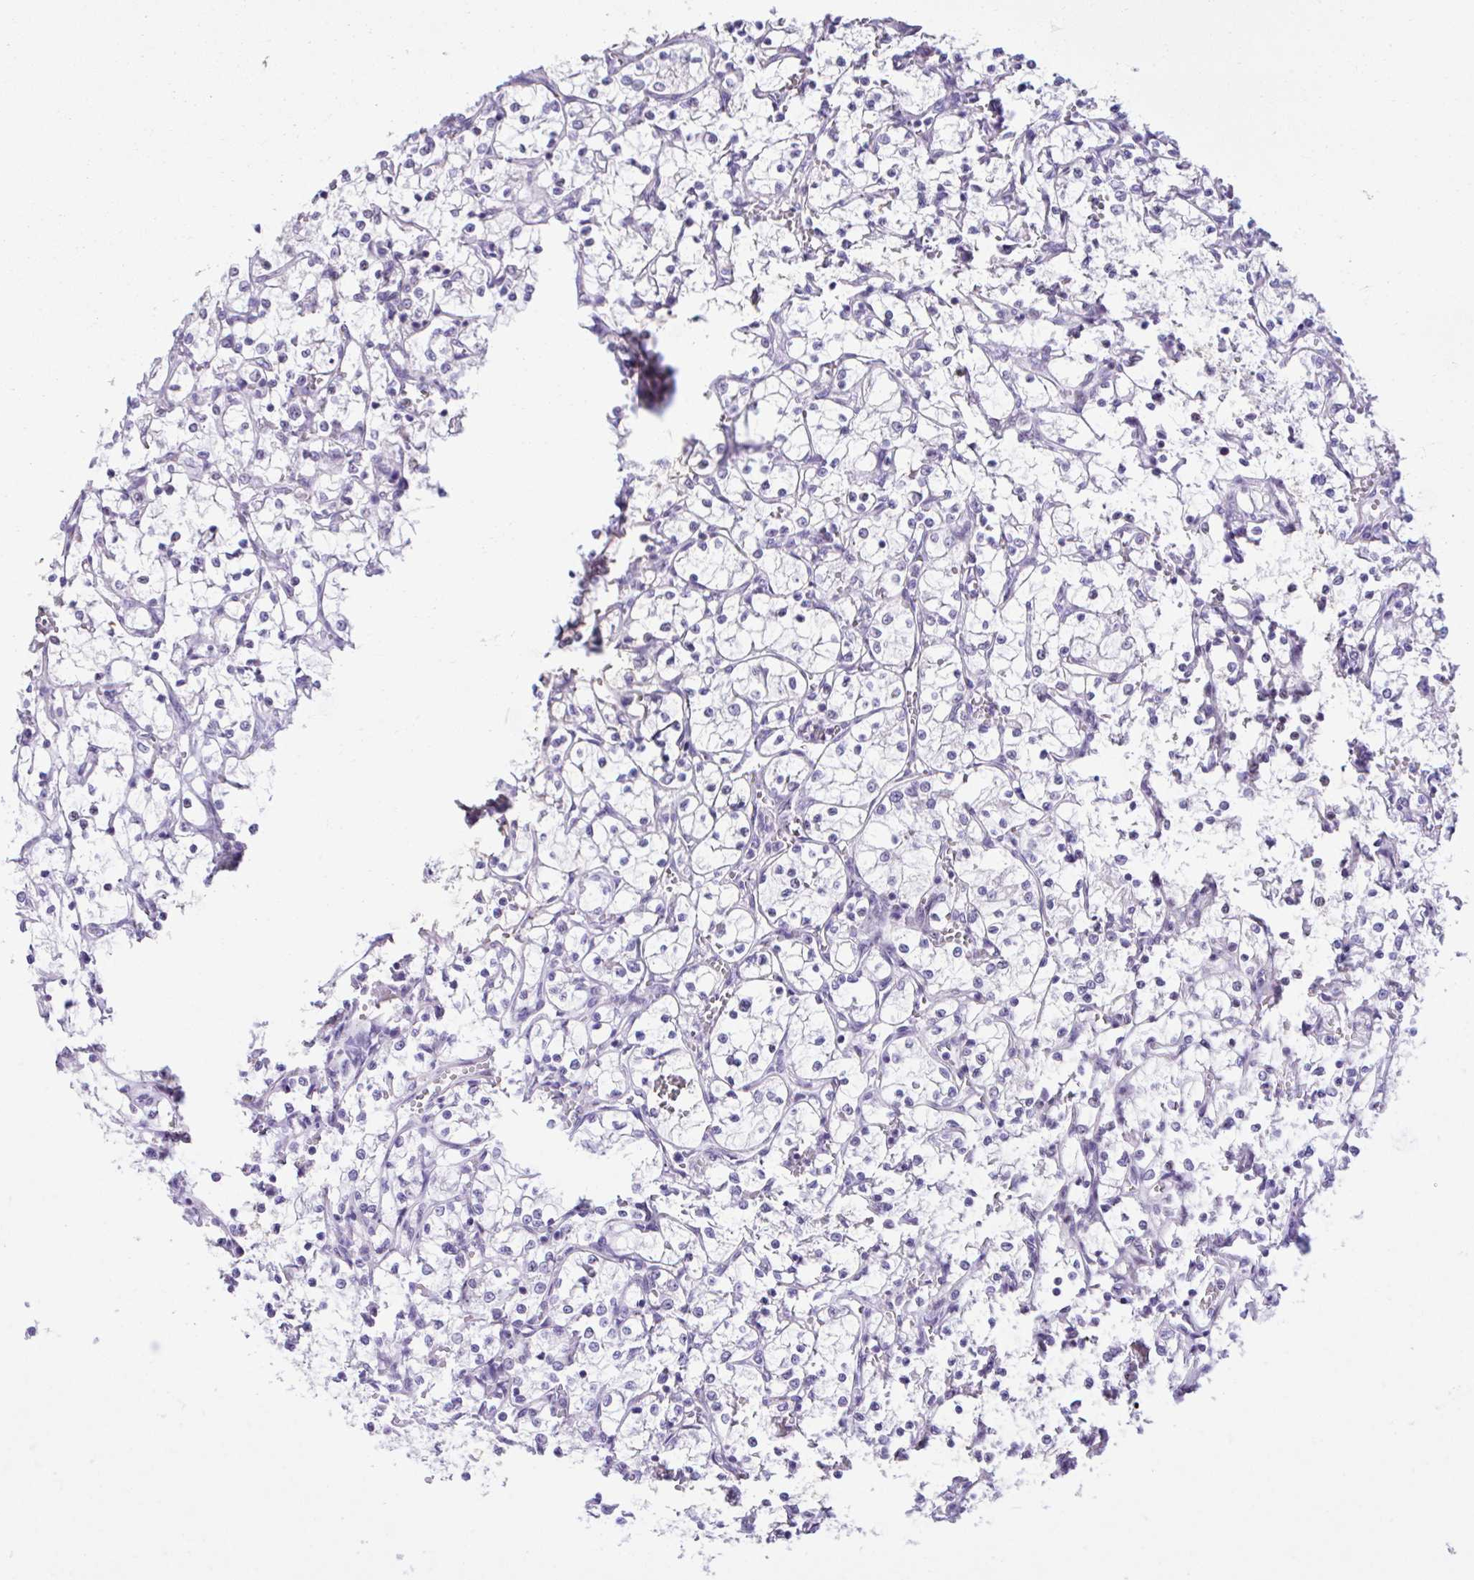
{"staining": {"intensity": "negative", "quantity": "none", "location": "none"}, "tissue": "renal cancer", "cell_type": "Tumor cells", "image_type": "cancer", "snomed": [{"axis": "morphology", "description": "Adenocarcinoma, NOS"}, {"axis": "topography", "description": "Kidney"}], "caption": "High power microscopy photomicrograph of an immunohistochemistry image of renal adenocarcinoma, revealing no significant expression in tumor cells.", "gene": "CEP72", "patient": {"sex": "female", "age": 69}}